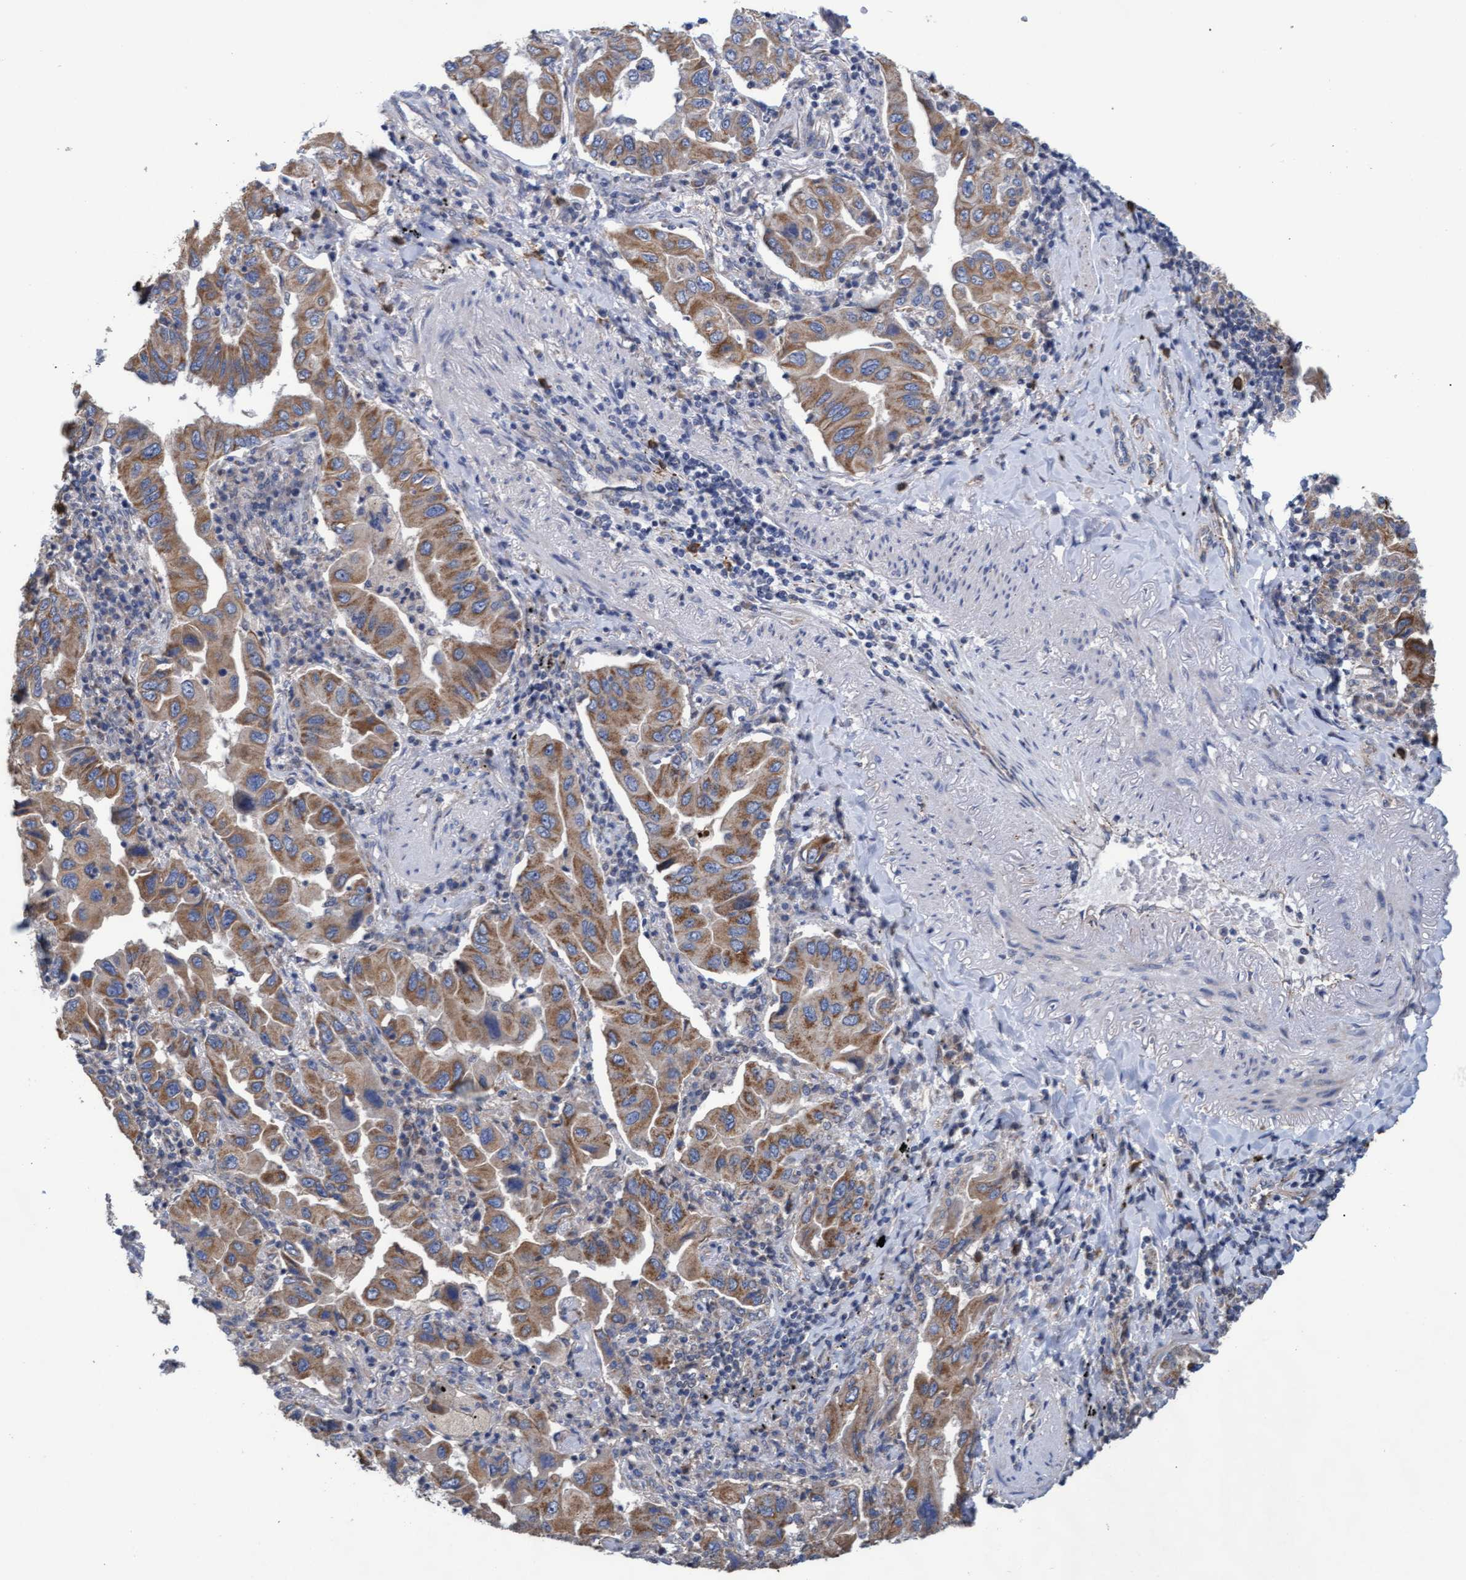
{"staining": {"intensity": "moderate", "quantity": ">75%", "location": "cytoplasmic/membranous"}, "tissue": "lung cancer", "cell_type": "Tumor cells", "image_type": "cancer", "snomed": [{"axis": "morphology", "description": "Adenocarcinoma, NOS"}, {"axis": "topography", "description": "Lung"}], "caption": "Immunohistochemistry photomicrograph of neoplastic tissue: lung cancer stained using immunohistochemistry (IHC) exhibits medium levels of moderate protein expression localized specifically in the cytoplasmic/membranous of tumor cells, appearing as a cytoplasmic/membranous brown color.", "gene": "MRPL38", "patient": {"sex": "female", "age": 65}}